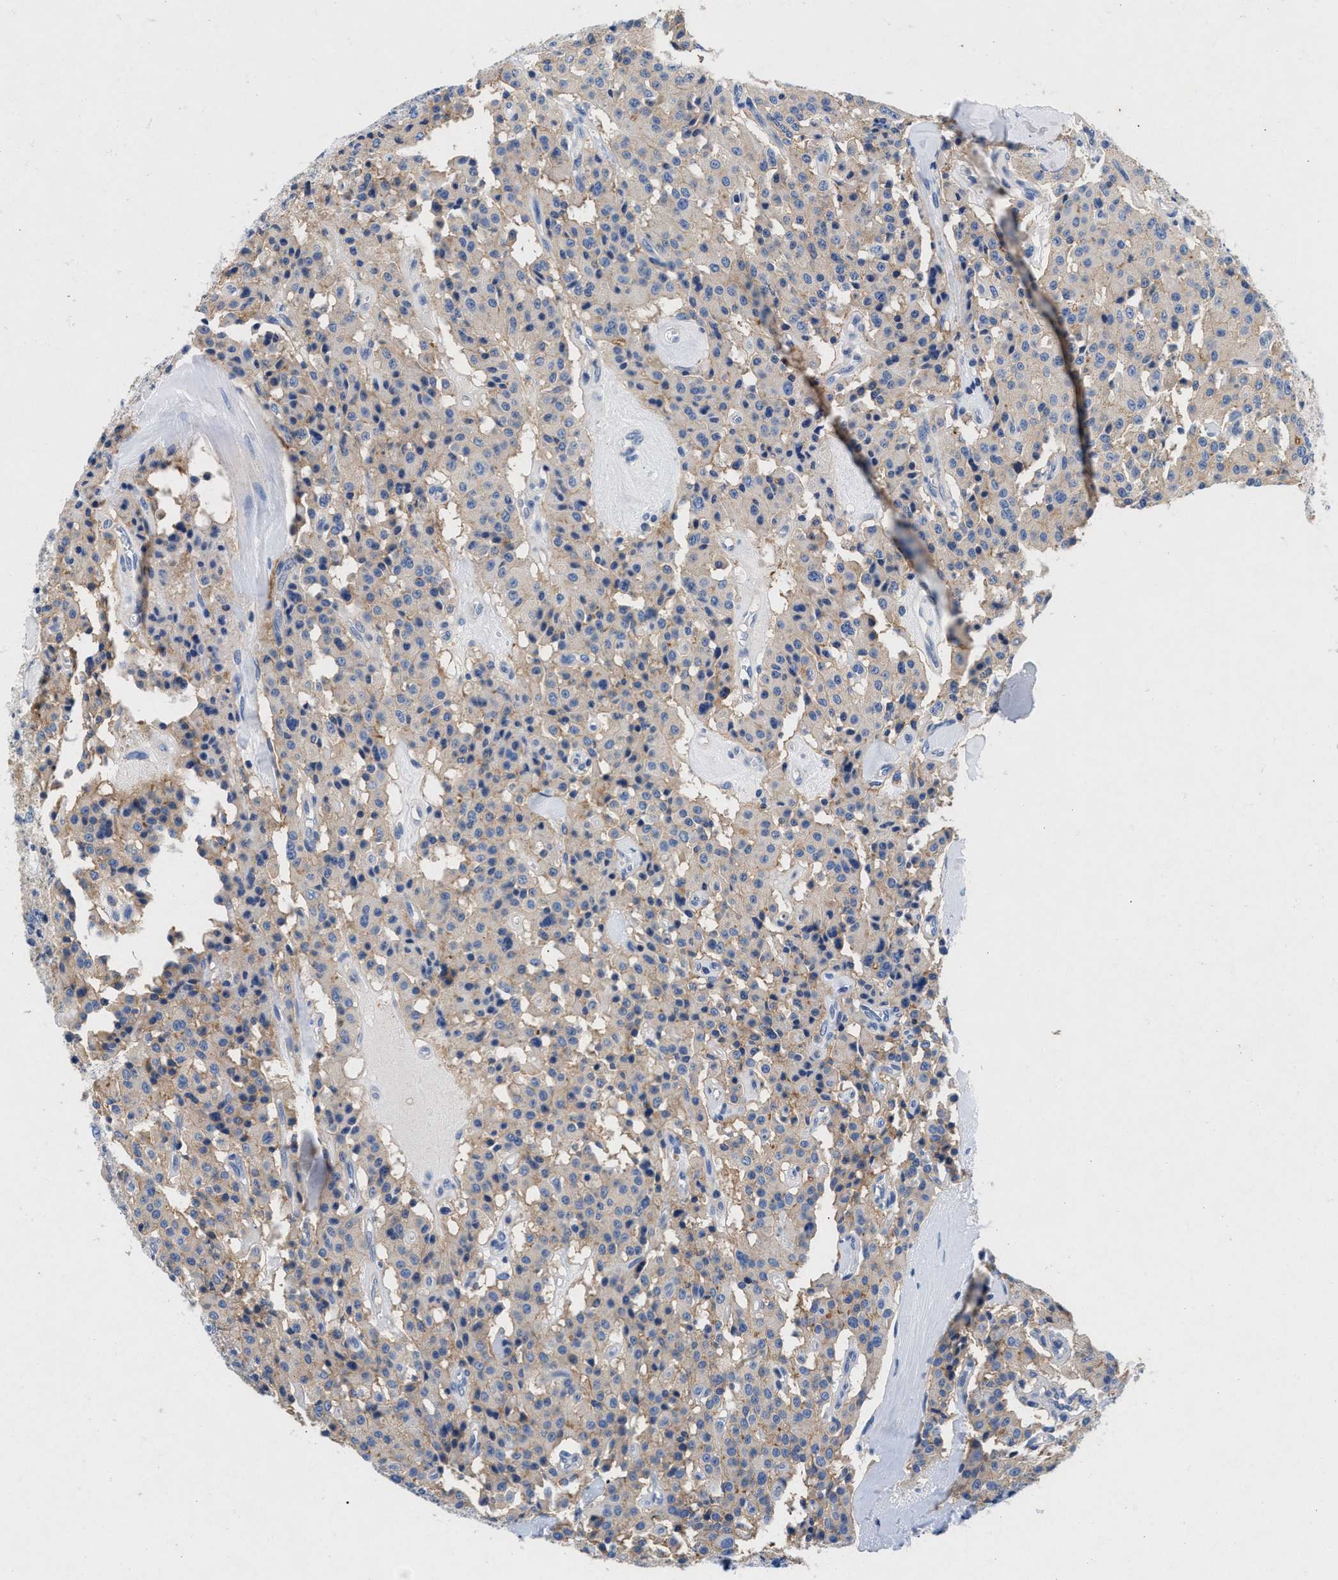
{"staining": {"intensity": "weak", "quantity": "<25%", "location": "cytoplasmic/membranous"}, "tissue": "carcinoid", "cell_type": "Tumor cells", "image_type": "cancer", "snomed": [{"axis": "morphology", "description": "Carcinoid, malignant, NOS"}, {"axis": "topography", "description": "Lung"}], "caption": "This image is of carcinoid (malignant) stained with IHC to label a protein in brown with the nuclei are counter-stained blue. There is no expression in tumor cells.", "gene": "GNAI3", "patient": {"sex": "male", "age": 30}}